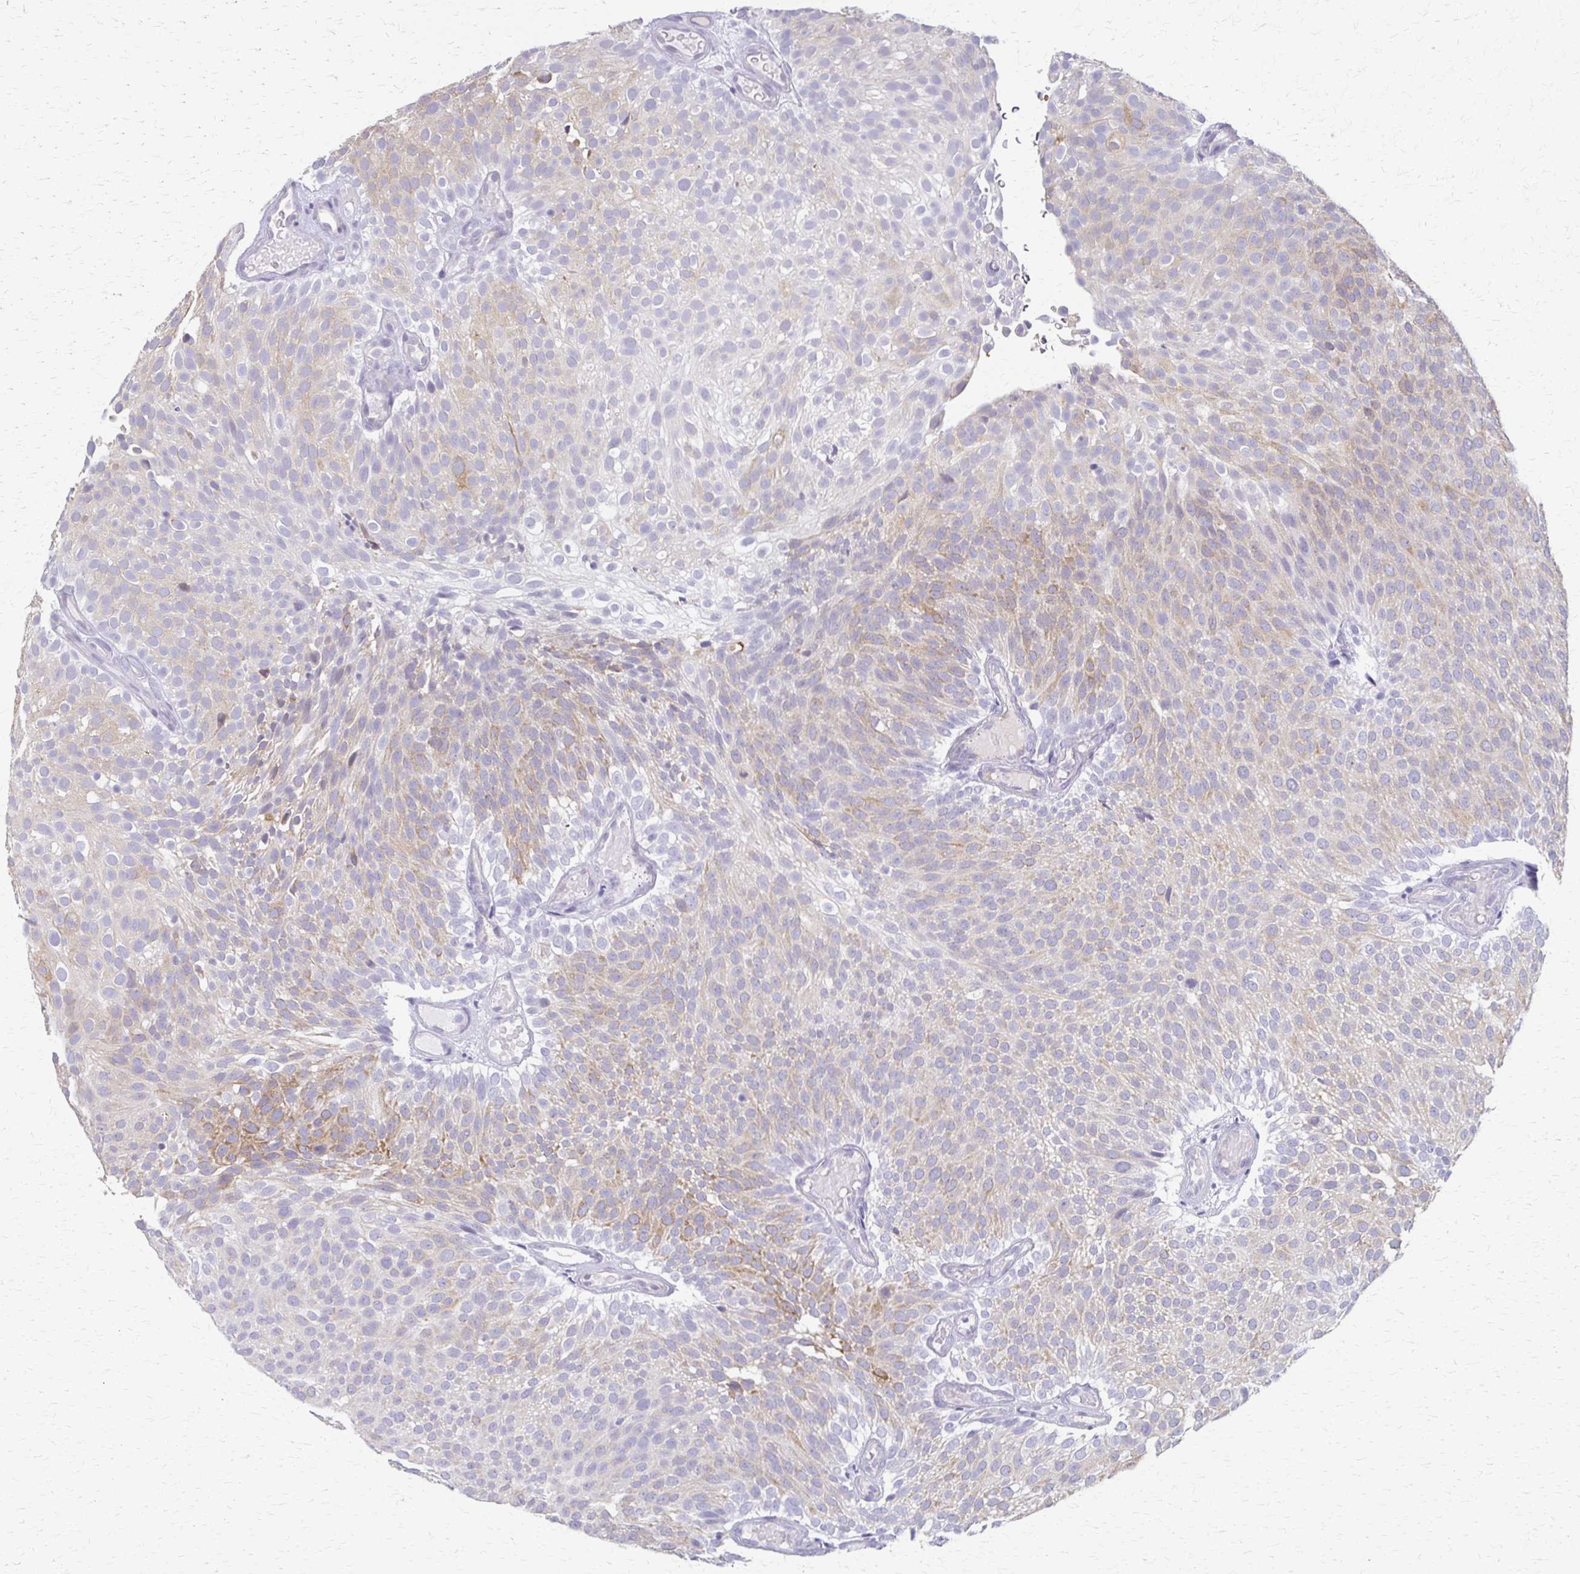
{"staining": {"intensity": "moderate", "quantity": "<25%", "location": "cytoplasmic/membranous"}, "tissue": "urothelial cancer", "cell_type": "Tumor cells", "image_type": "cancer", "snomed": [{"axis": "morphology", "description": "Urothelial carcinoma, Low grade"}, {"axis": "topography", "description": "Urinary bladder"}], "caption": "IHC photomicrograph of neoplastic tissue: urothelial carcinoma (low-grade) stained using IHC shows low levels of moderate protein expression localized specifically in the cytoplasmic/membranous of tumor cells, appearing as a cytoplasmic/membranous brown color.", "gene": "CYB5A", "patient": {"sex": "male", "age": 78}}